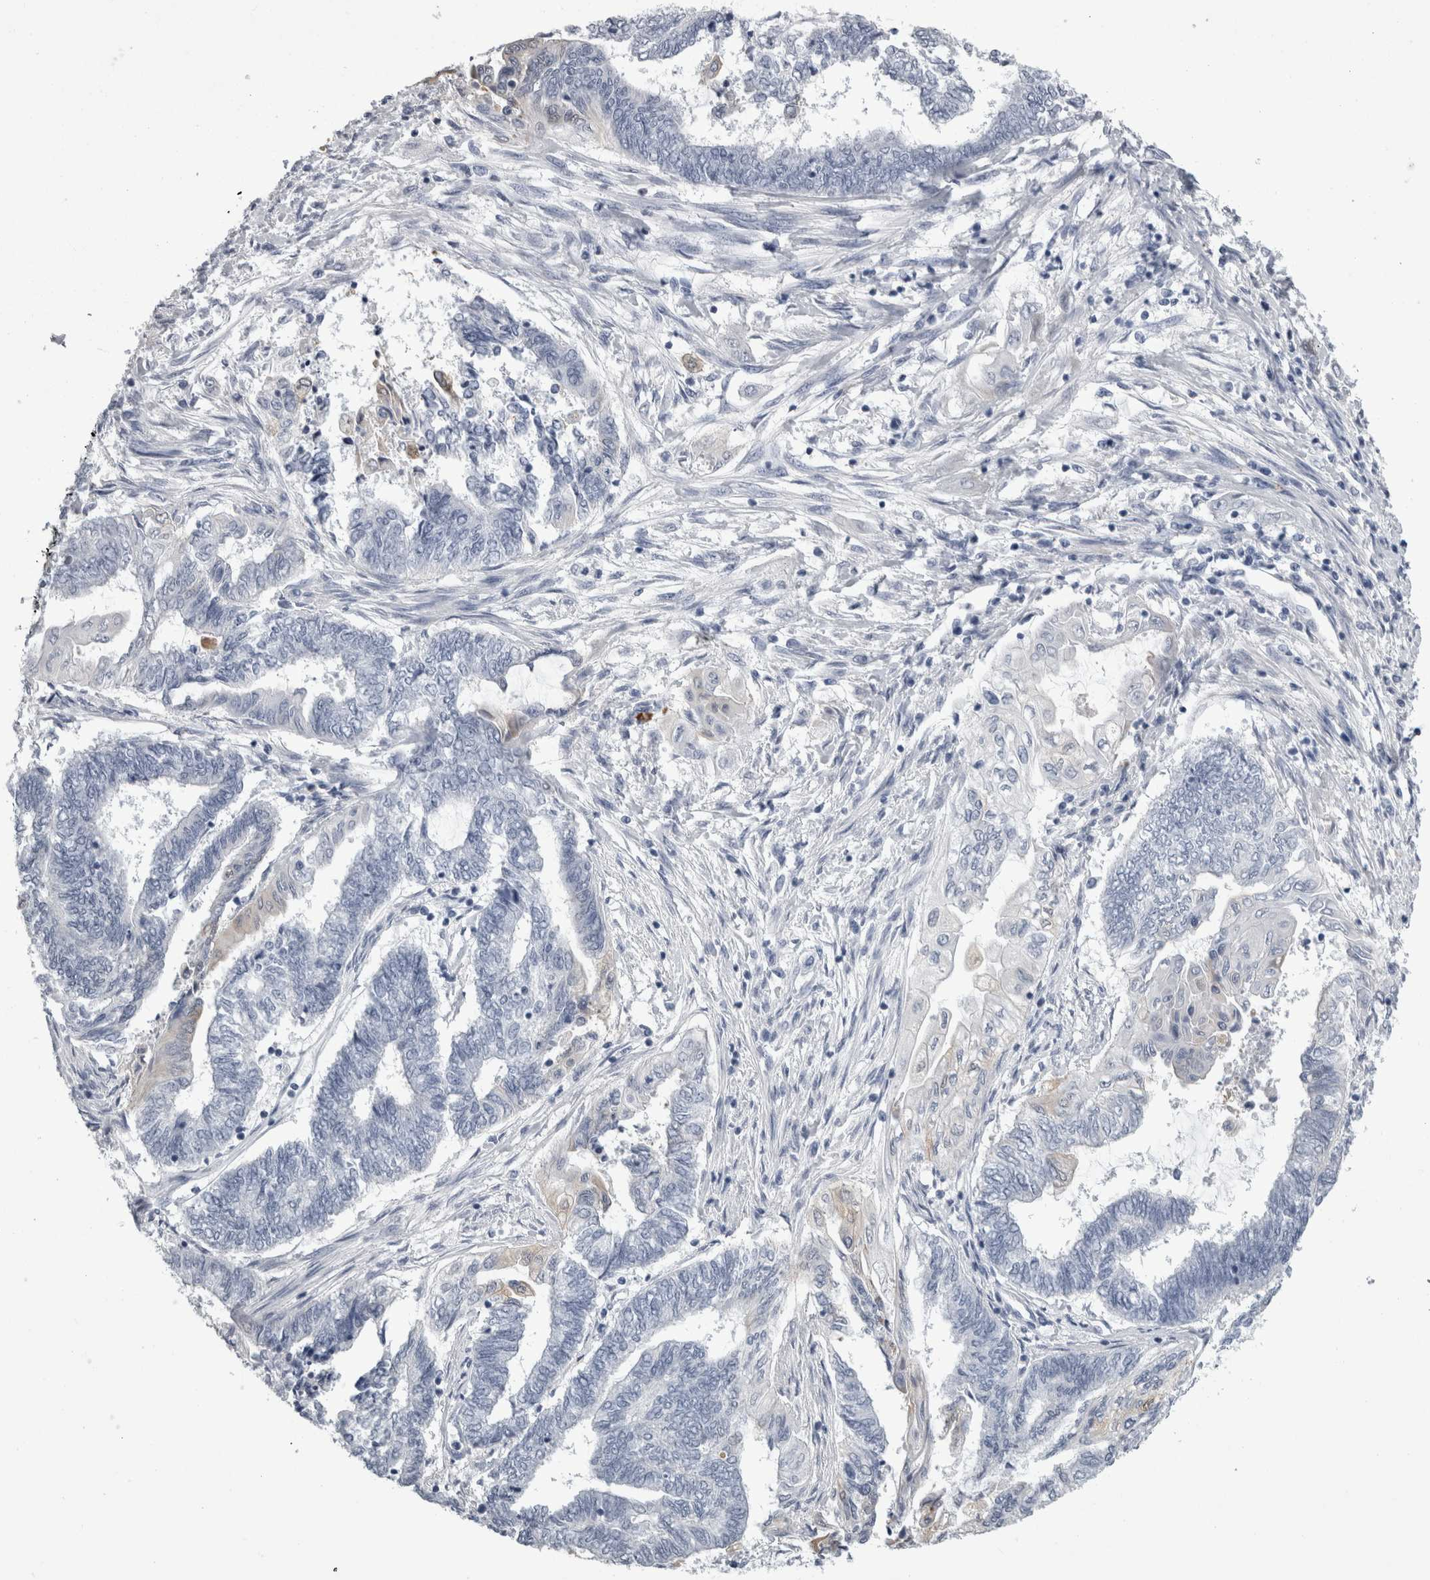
{"staining": {"intensity": "negative", "quantity": "none", "location": "none"}, "tissue": "endometrial cancer", "cell_type": "Tumor cells", "image_type": "cancer", "snomed": [{"axis": "morphology", "description": "Adenocarcinoma, NOS"}, {"axis": "topography", "description": "Uterus"}, {"axis": "topography", "description": "Endometrium"}], "caption": "Protein analysis of endometrial cancer shows no significant staining in tumor cells.", "gene": "ALDH8A1", "patient": {"sex": "female", "age": 70}}